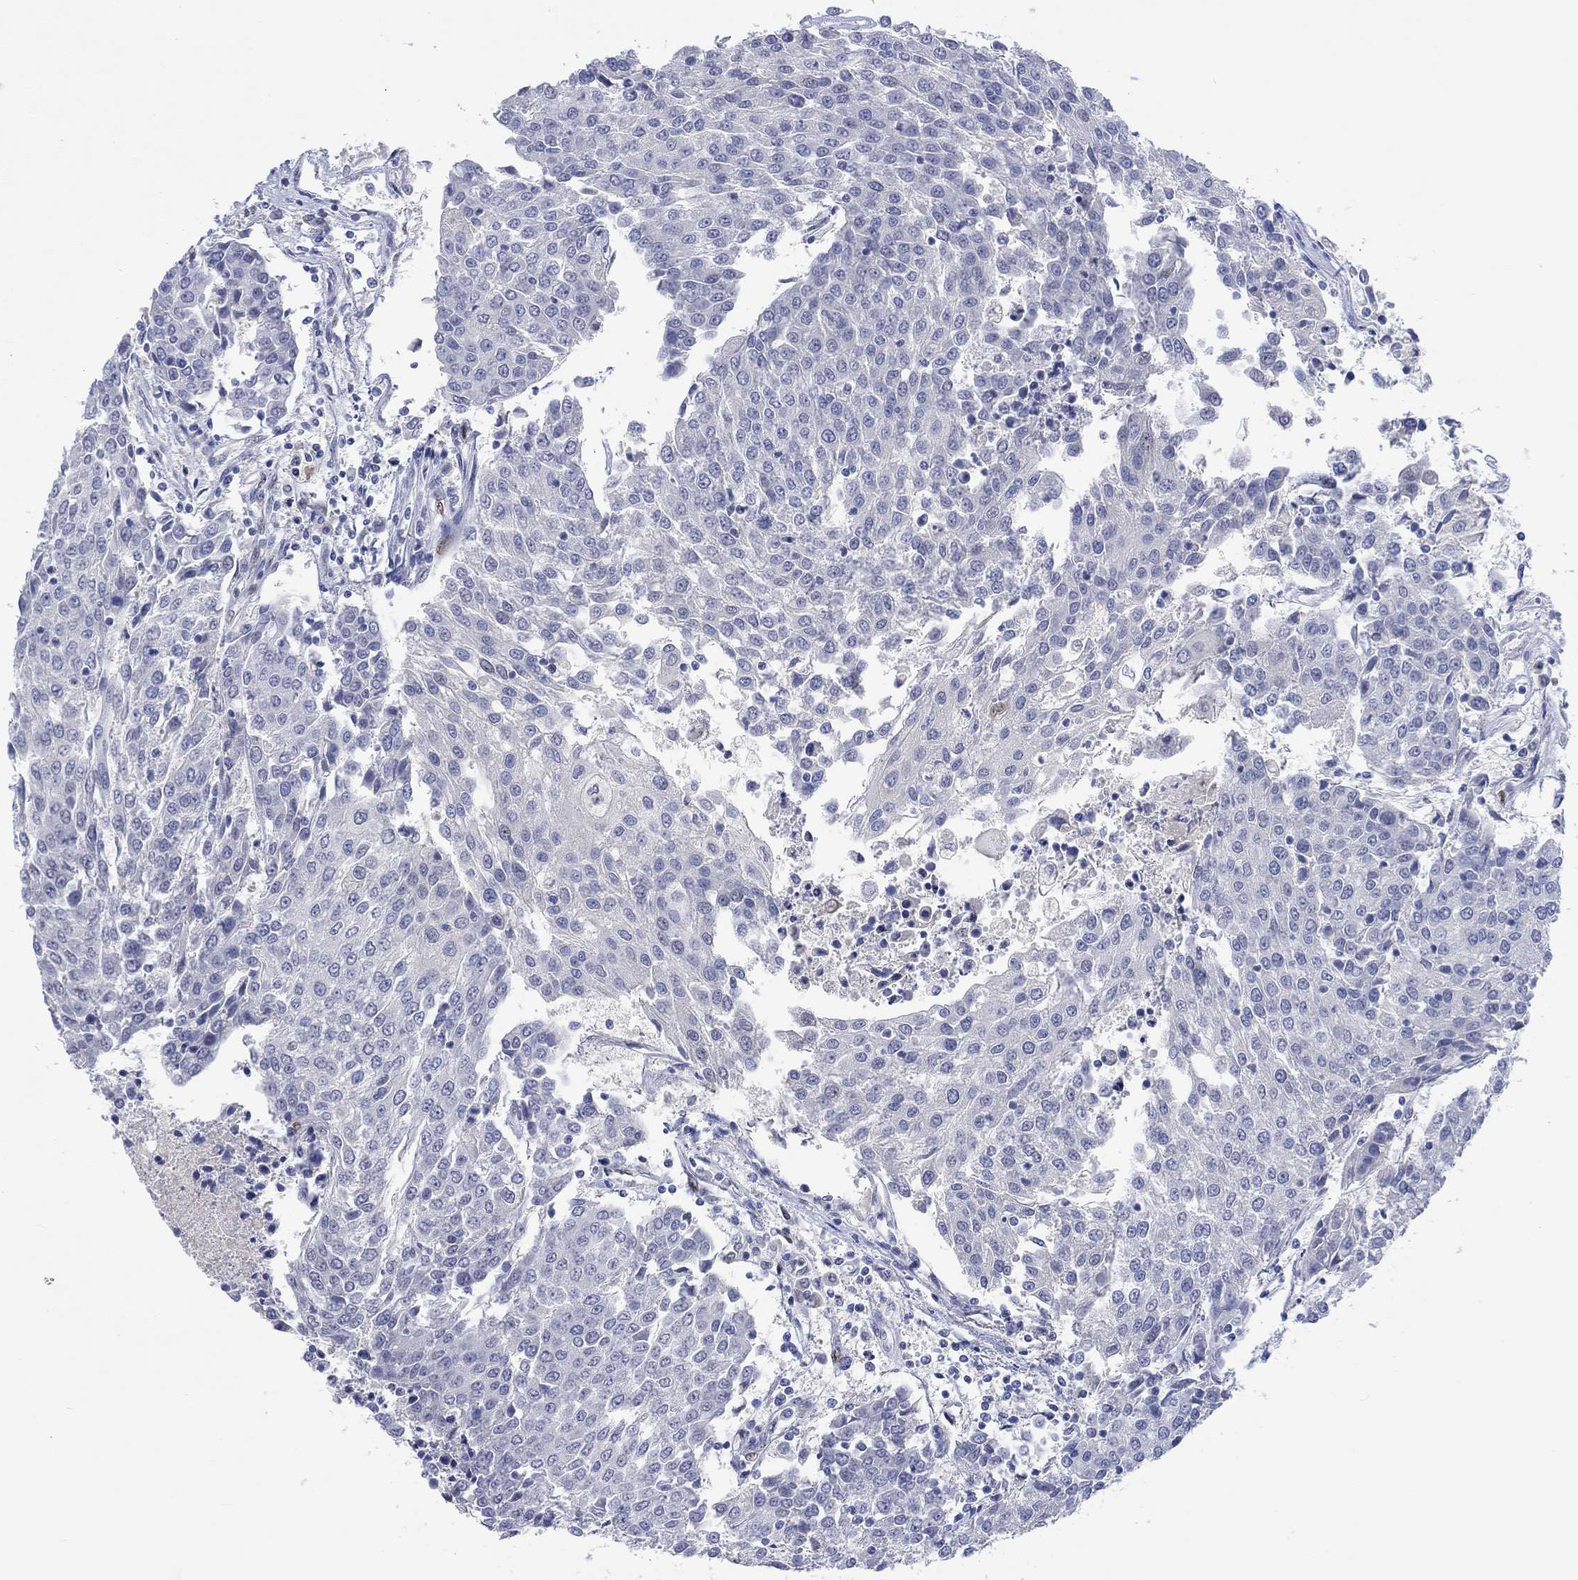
{"staining": {"intensity": "negative", "quantity": "none", "location": "none"}, "tissue": "urothelial cancer", "cell_type": "Tumor cells", "image_type": "cancer", "snomed": [{"axis": "morphology", "description": "Urothelial carcinoma, High grade"}, {"axis": "topography", "description": "Urinary bladder"}], "caption": "Human urothelial cancer stained for a protein using IHC displays no positivity in tumor cells.", "gene": "DLK1", "patient": {"sex": "female", "age": 85}}